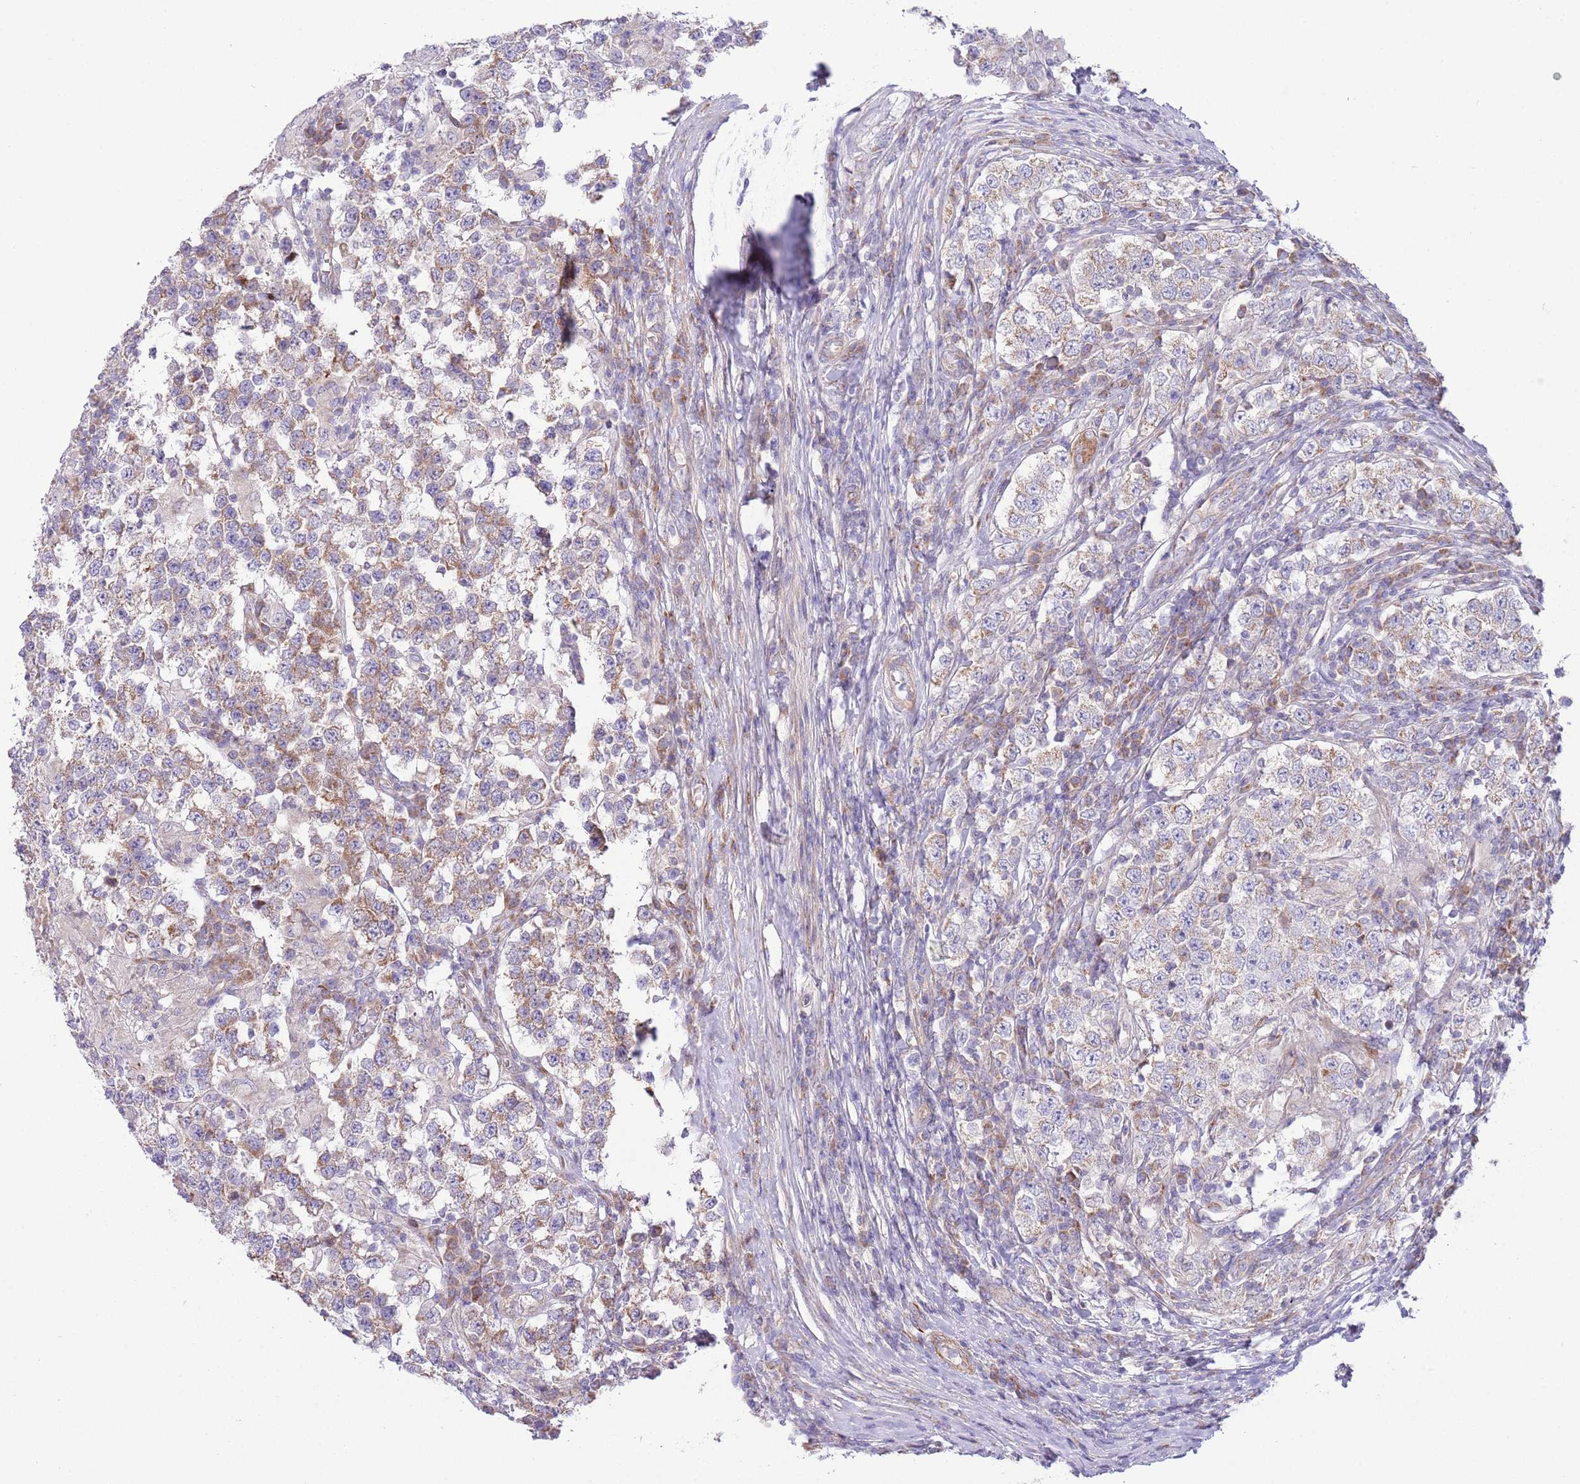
{"staining": {"intensity": "moderate", "quantity": "25%-75%", "location": "cytoplasmic/membranous"}, "tissue": "testis cancer", "cell_type": "Tumor cells", "image_type": "cancer", "snomed": [{"axis": "morphology", "description": "Seminoma, NOS"}, {"axis": "morphology", "description": "Carcinoma, Embryonal, NOS"}, {"axis": "topography", "description": "Testis"}], "caption": "Immunohistochemical staining of human testis seminoma exhibits medium levels of moderate cytoplasmic/membranous protein staining in approximately 25%-75% of tumor cells.", "gene": "TOMM5", "patient": {"sex": "male", "age": 41}}